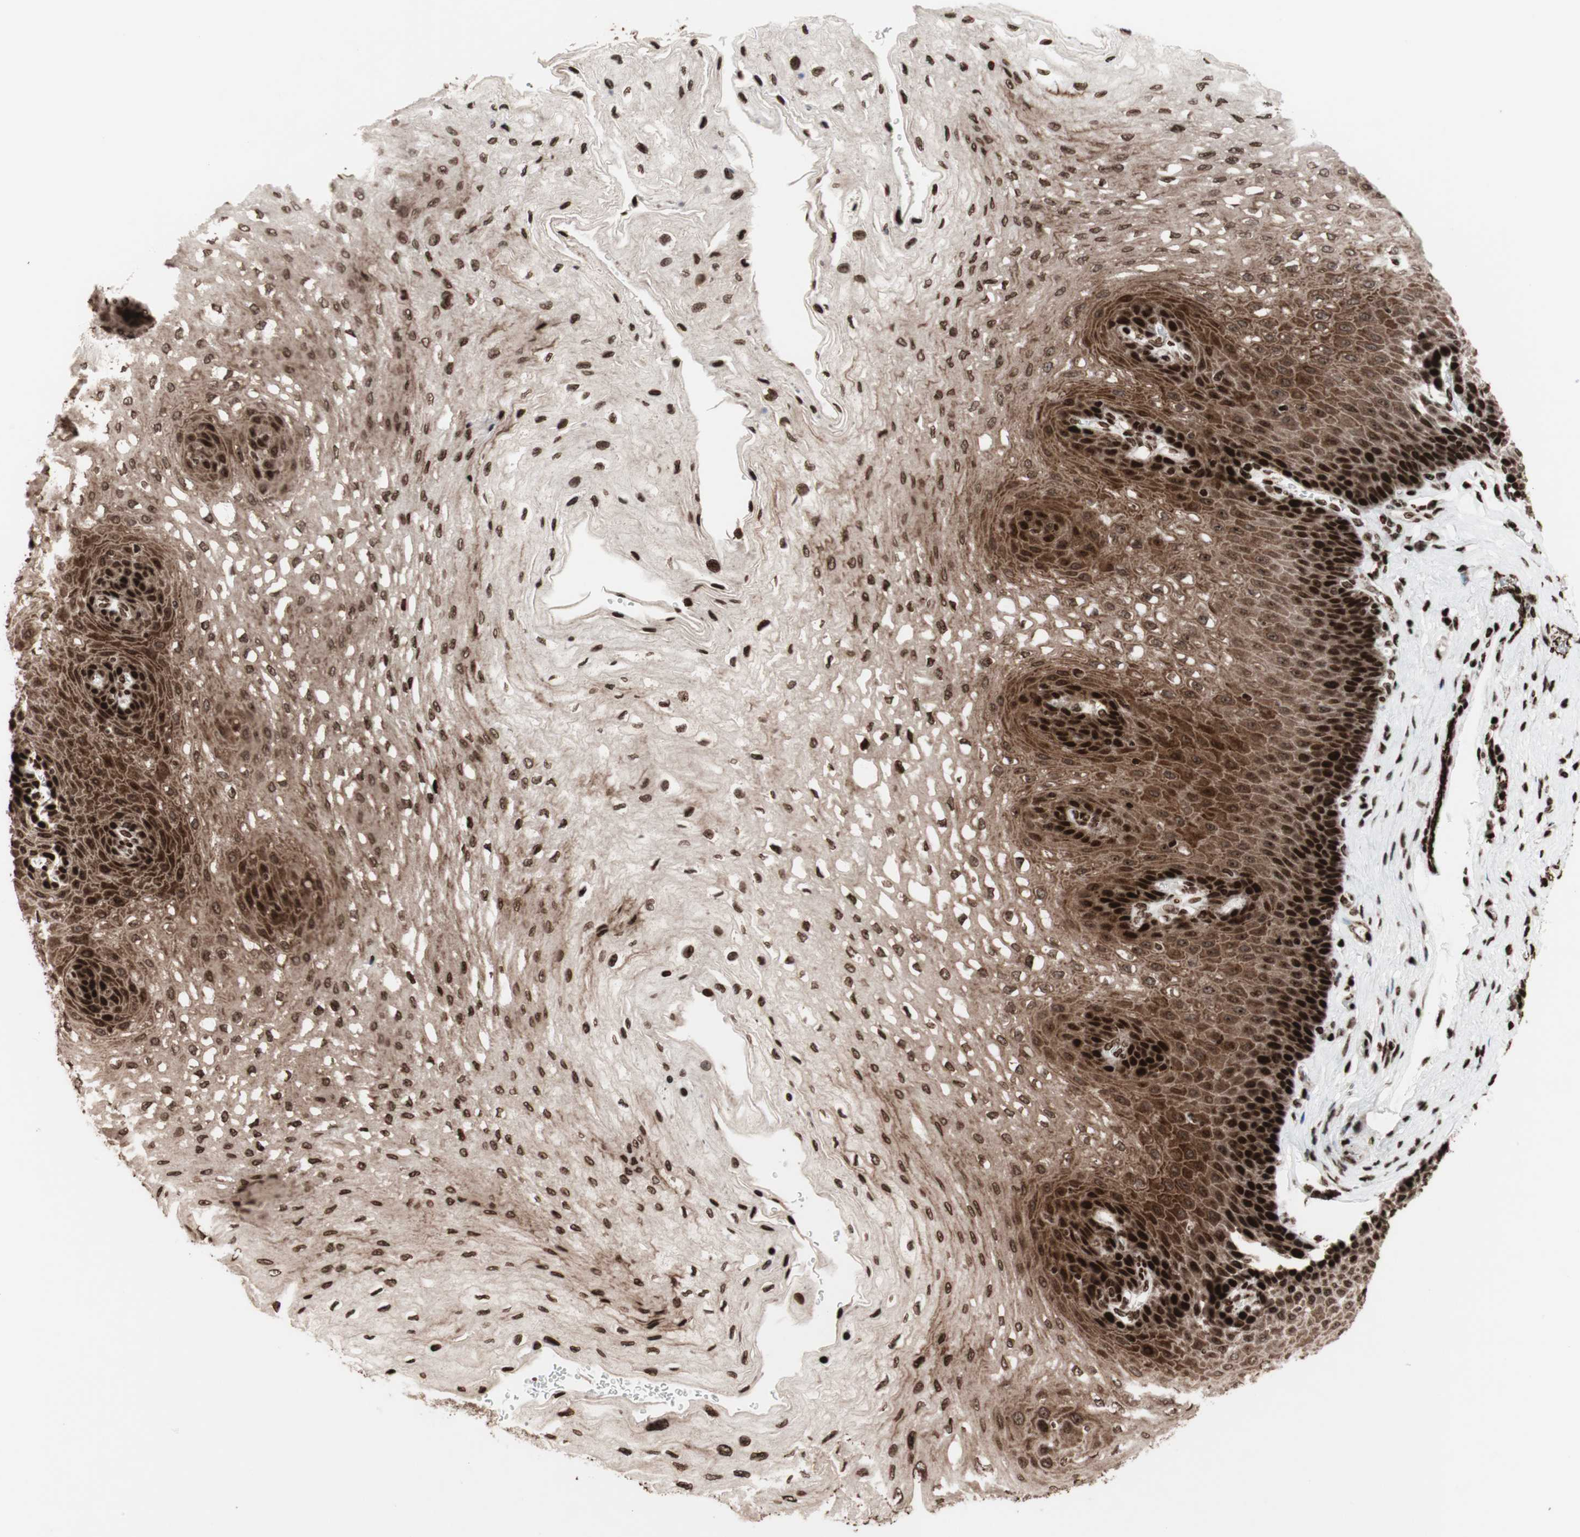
{"staining": {"intensity": "strong", "quantity": ">75%", "location": "cytoplasmic/membranous,nuclear"}, "tissue": "esophagus", "cell_type": "Squamous epithelial cells", "image_type": "normal", "snomed": [{"axis": "morphology", "description": "Normal tissue, NOS"}, {"axis": "topography", "description": "Esophagus"}], "caption": "Esophagus stained for a protein (brown) displays strong cytoplasmic/membranous,nuclear positive positivity in about >75% of squamous epithelial cells.", "gene": "NCAPD2", "patient": {"sex": "female", "age": 72}}